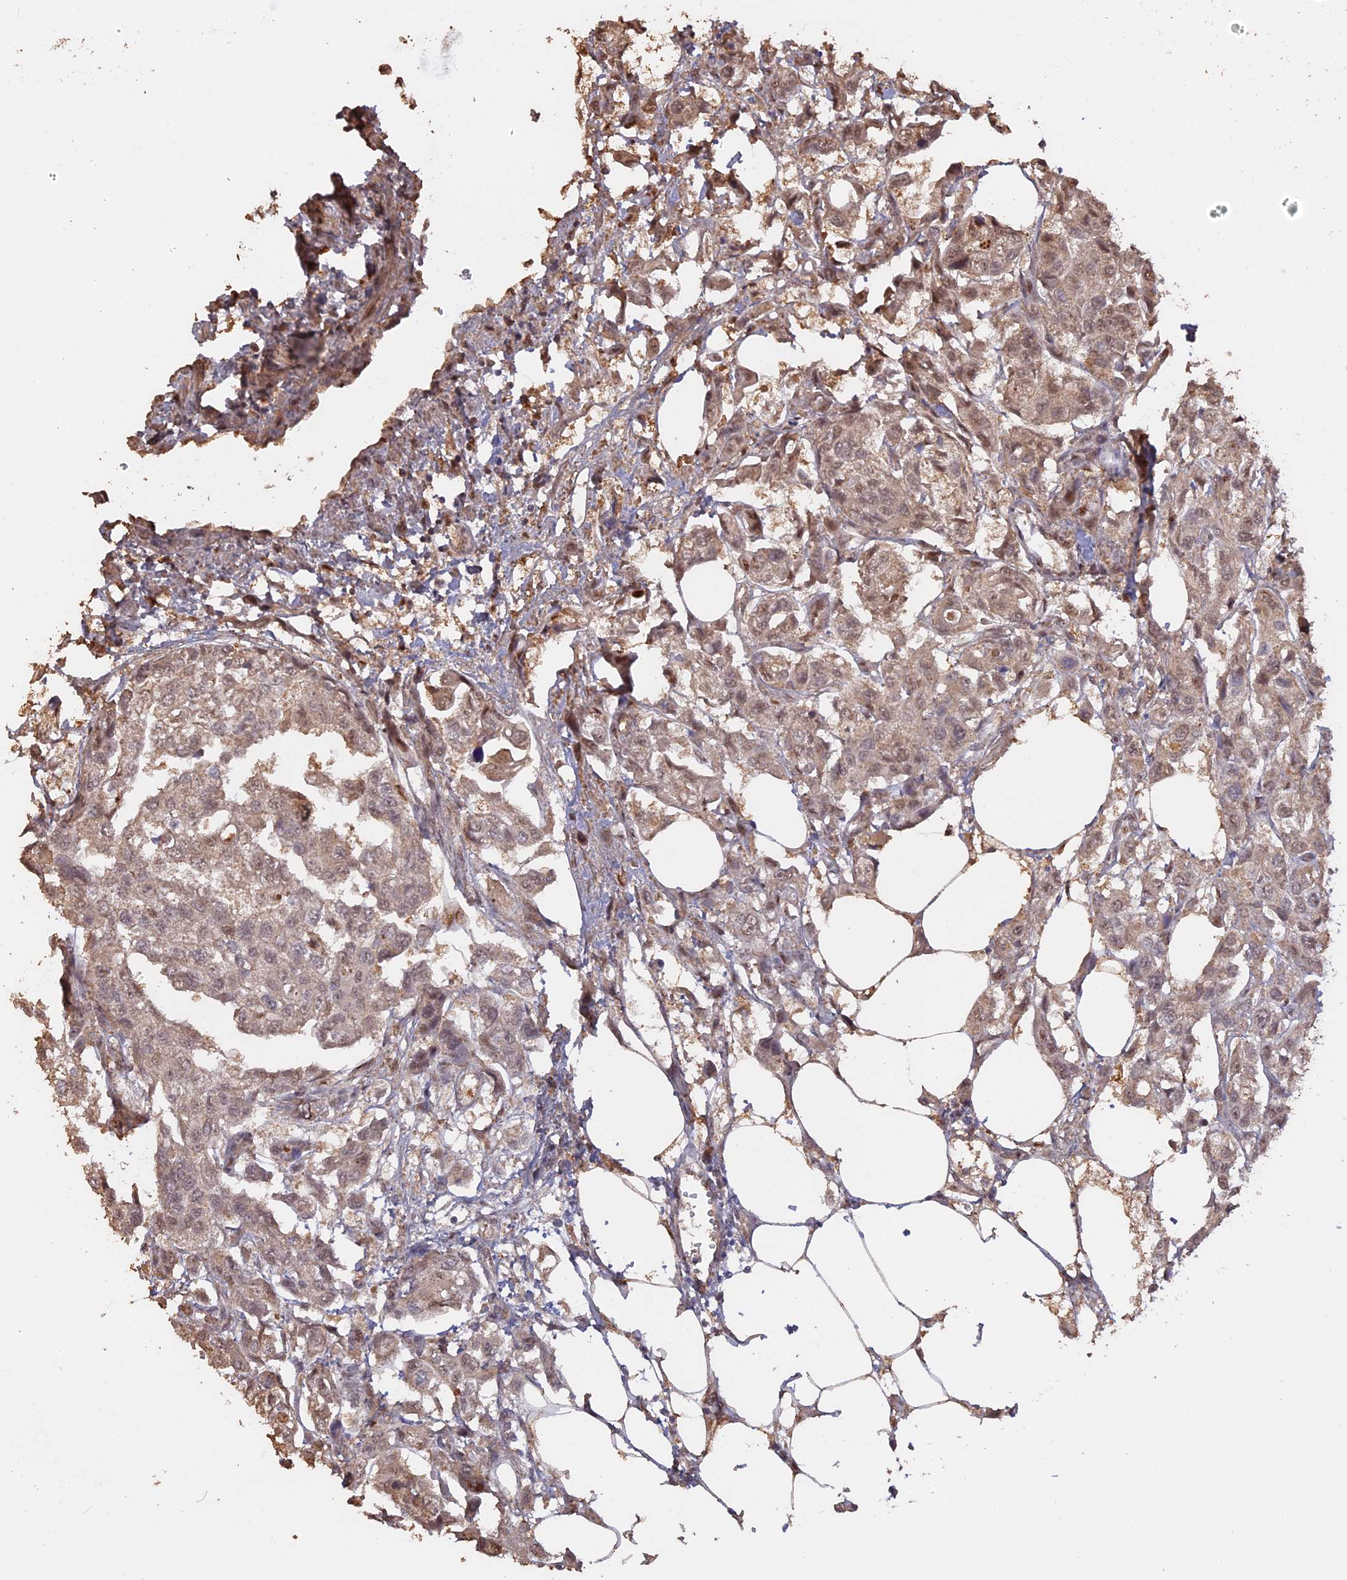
{"staining": {"intensity": "weak", "quantity": "25%-75%", "location": "cytoplasmic/membranous,nuclear"}, "tissue": "urothelial cancer", "cell_type": "Tumor cells", "image_type": "cancer", "snomed": [{"axis": "morphology", "description": "Urothelial carcinoma, High grade"}, {"axis": "topography", "description": "Urinary bladder"}], "caption": "Immunohistochemistry of high-grade urothelial carcinoma displays low levels of weak cytoplasmic/membranous and nuclear staining in approximately 25%-75% of tumor cells. The protein is stained brown, and the nuclei are stained in blue (DAB IHC with brightfield microscopy, high magnification).", "gene": "PSMC6", "patient": {"sex": "male", "age": 67}}